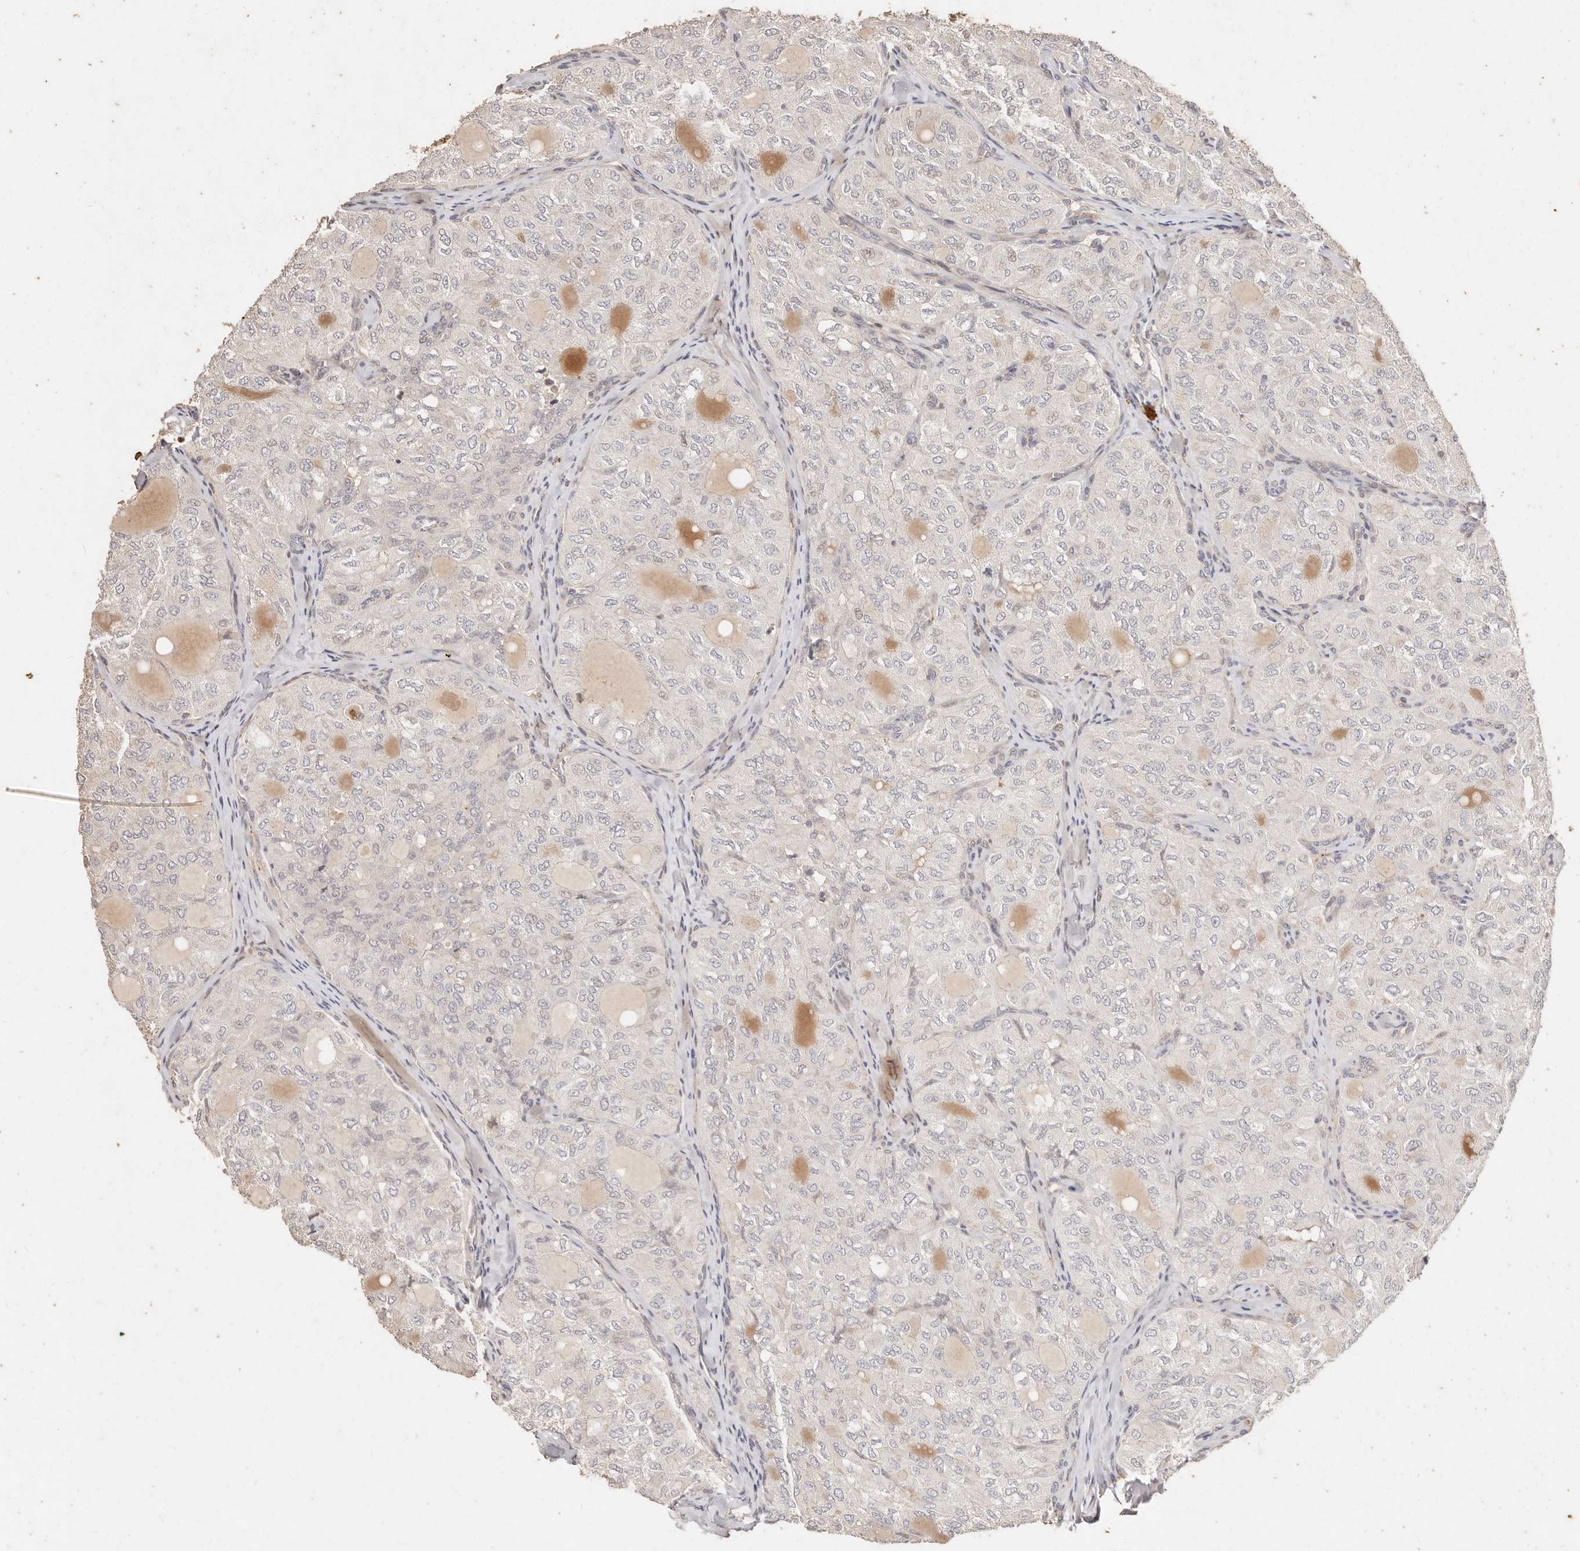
{"staining": {"intensity": "negative", "quantity": "none", "location": "none"}, "tissue": "thyroid cancer", "cell_type": "Tumor cells", "image_type": "cancer", "snomed": [{"axis": "morphology", "description": "Follicular adenoma carcinoma, NOS"}, {"axis": "topography", "description": "Thyroid gland"}], "caption": "Thyroid cancer was stained to show a protein in brown. There is no significant staining in tumor cells.", "gene": "KIF9", "patient": {"sex": "male", "age": 75}}